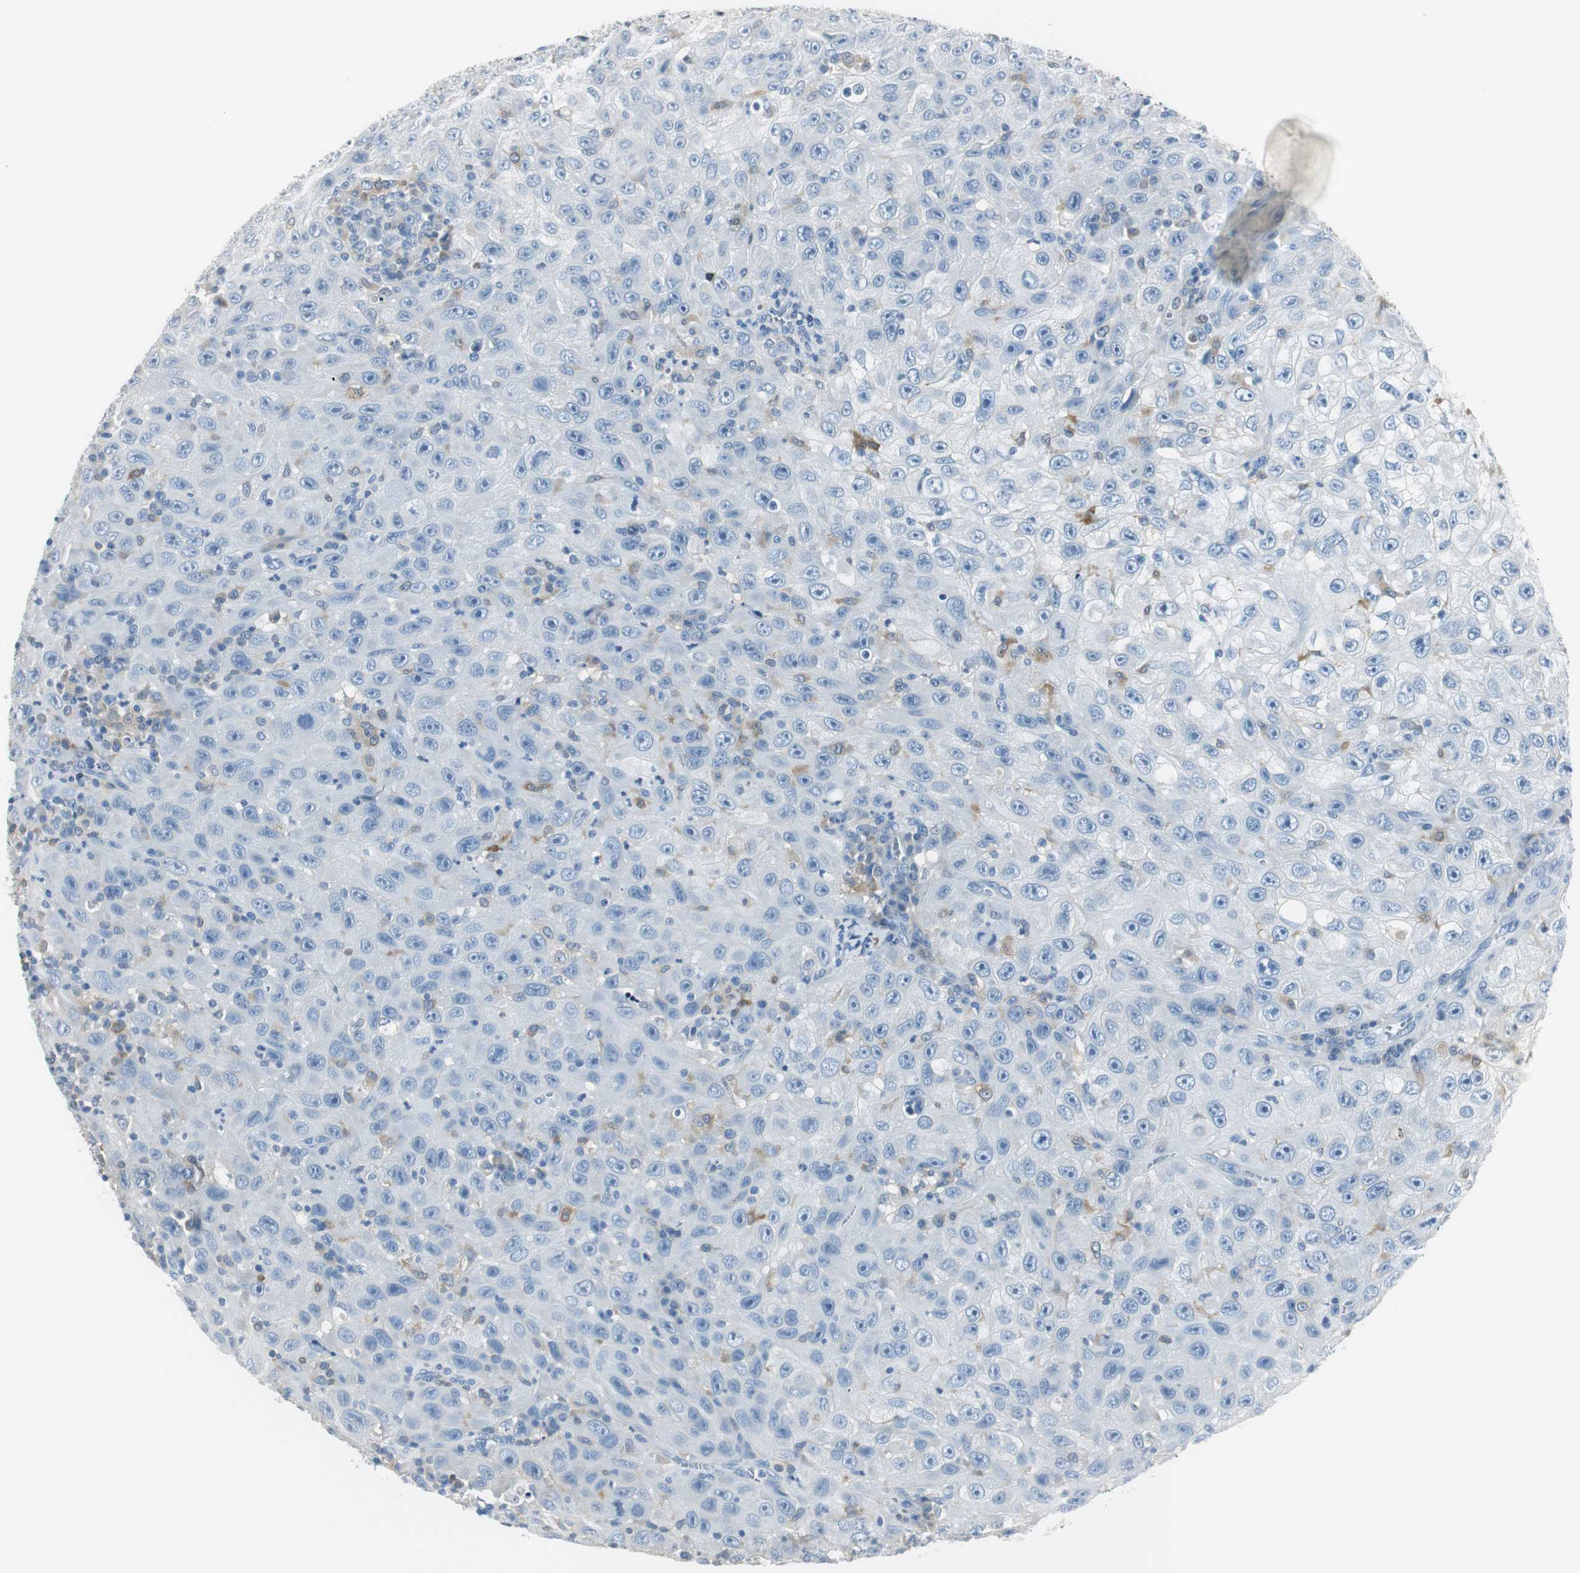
{"staining": {"intensity": "negative", "quantity": "none", "location": "none"}, "tissue": "skin cancer", "cell_type": "Tumor cells", "image_type": "cancer", "snomed": [{"axis": "morphology", "description": "Squamous cell carcinoma, NOS"}, {"axis": "topography", "description": "Skin"}], "caption": "There is no significant expression in tumor cells of skin cancer (squamous cell carcinoma).", "gene": "FBP1", "patient": {"sex": "male", "age": 75}}